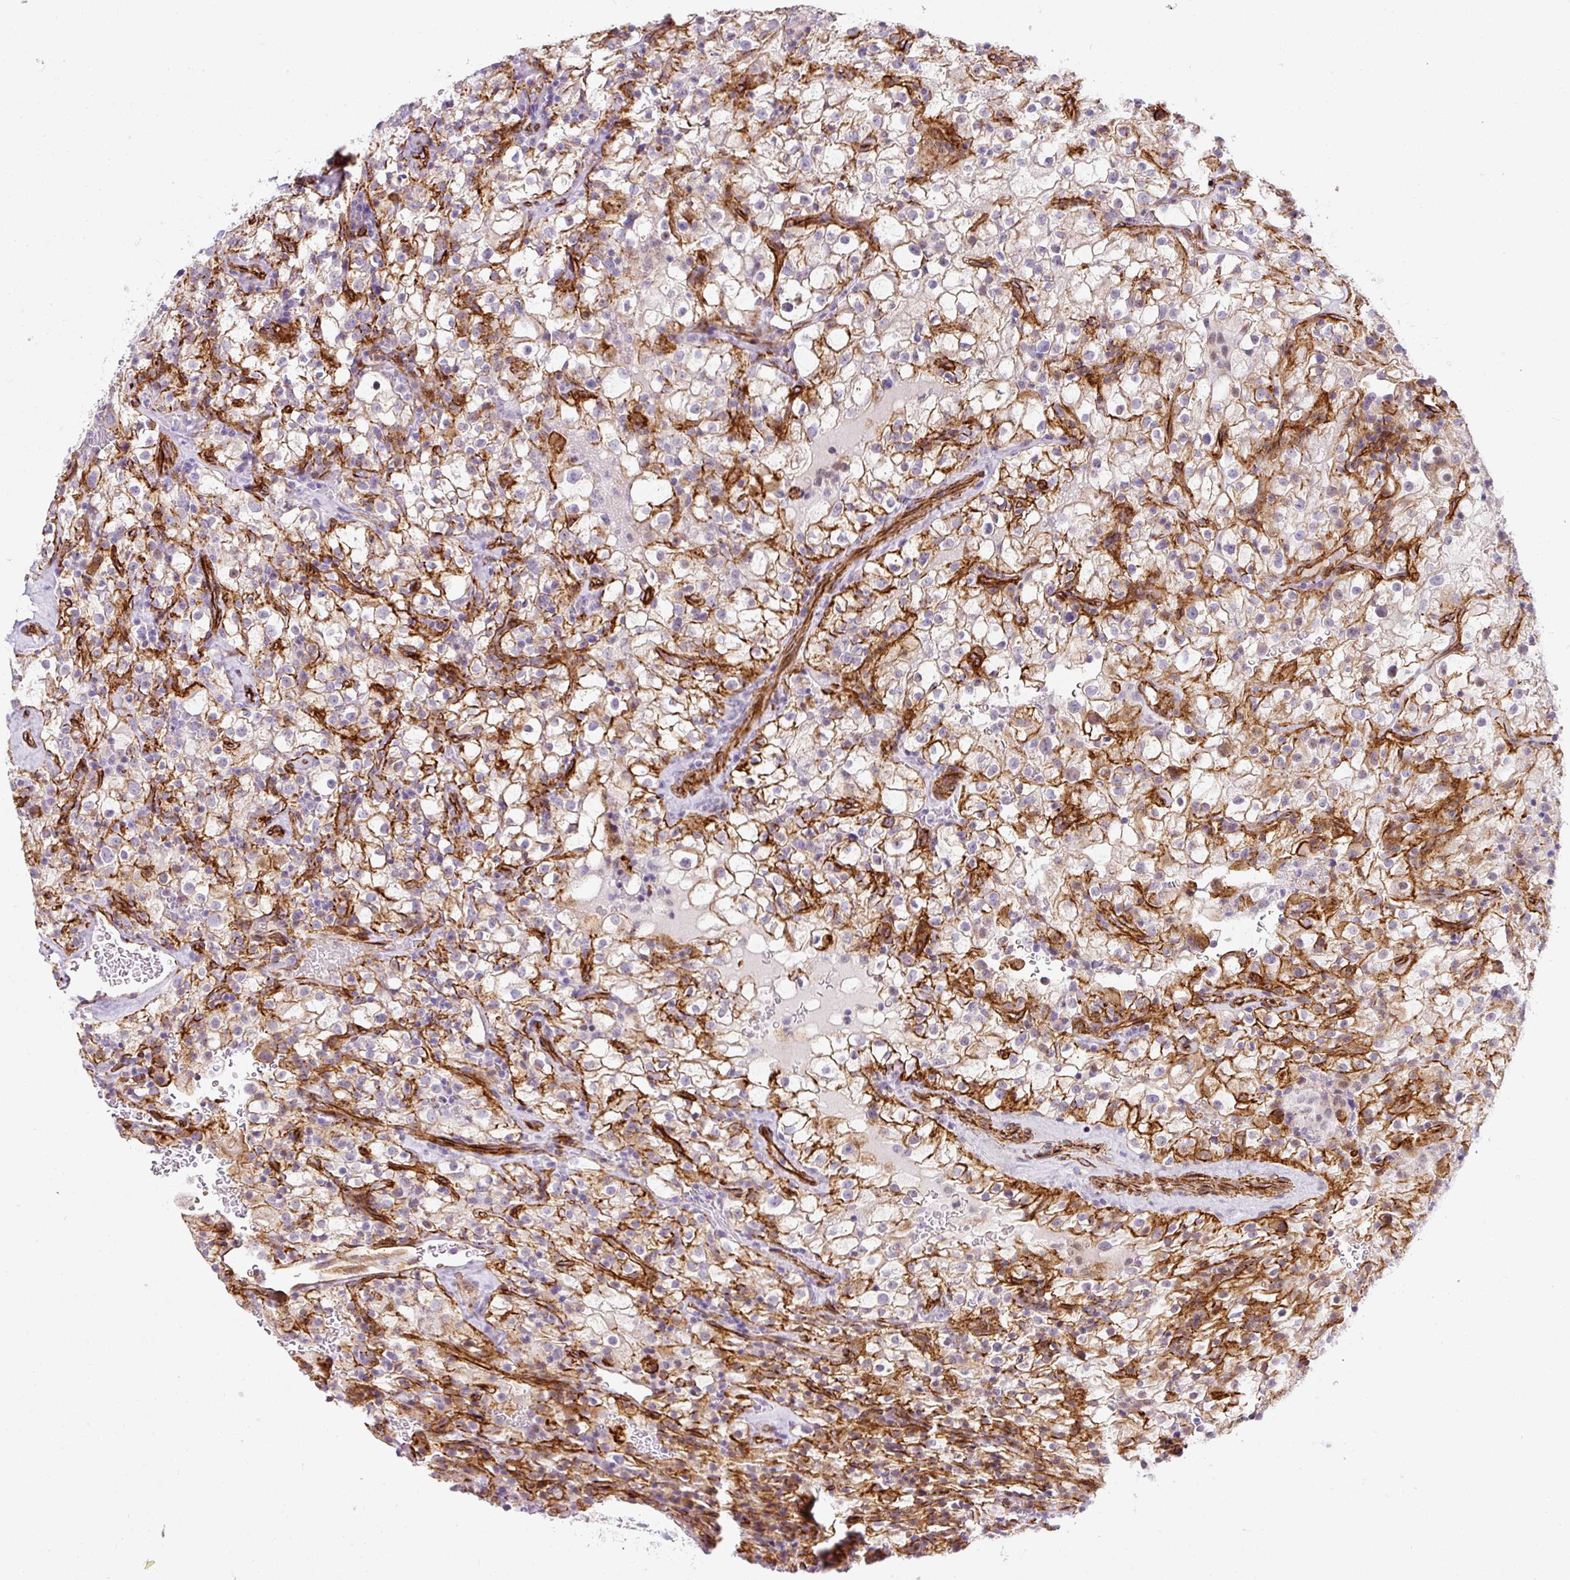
{"staining": {"intensity": "moderate", "quantity": "<25%", "location": "cytoplasmic/membranous"}, "tissue": "renal cancer", "cell_type": "Tumor cells", "image_type": "cancer", "snomed": [{"axis": "morphology", "description": "Adenocarcinoma, NOS"}, {"axis": "topography", "description": "Kidney"}], "caption": "Immunohistochemical staining of human adenocarcinoma (renal) reveals low levels of moderate cytoplasmic/membranous staining in approximately <25% of tumor cells.", "gene": "SLC25A17", "patient": {"sex": "female", "age": 74}}